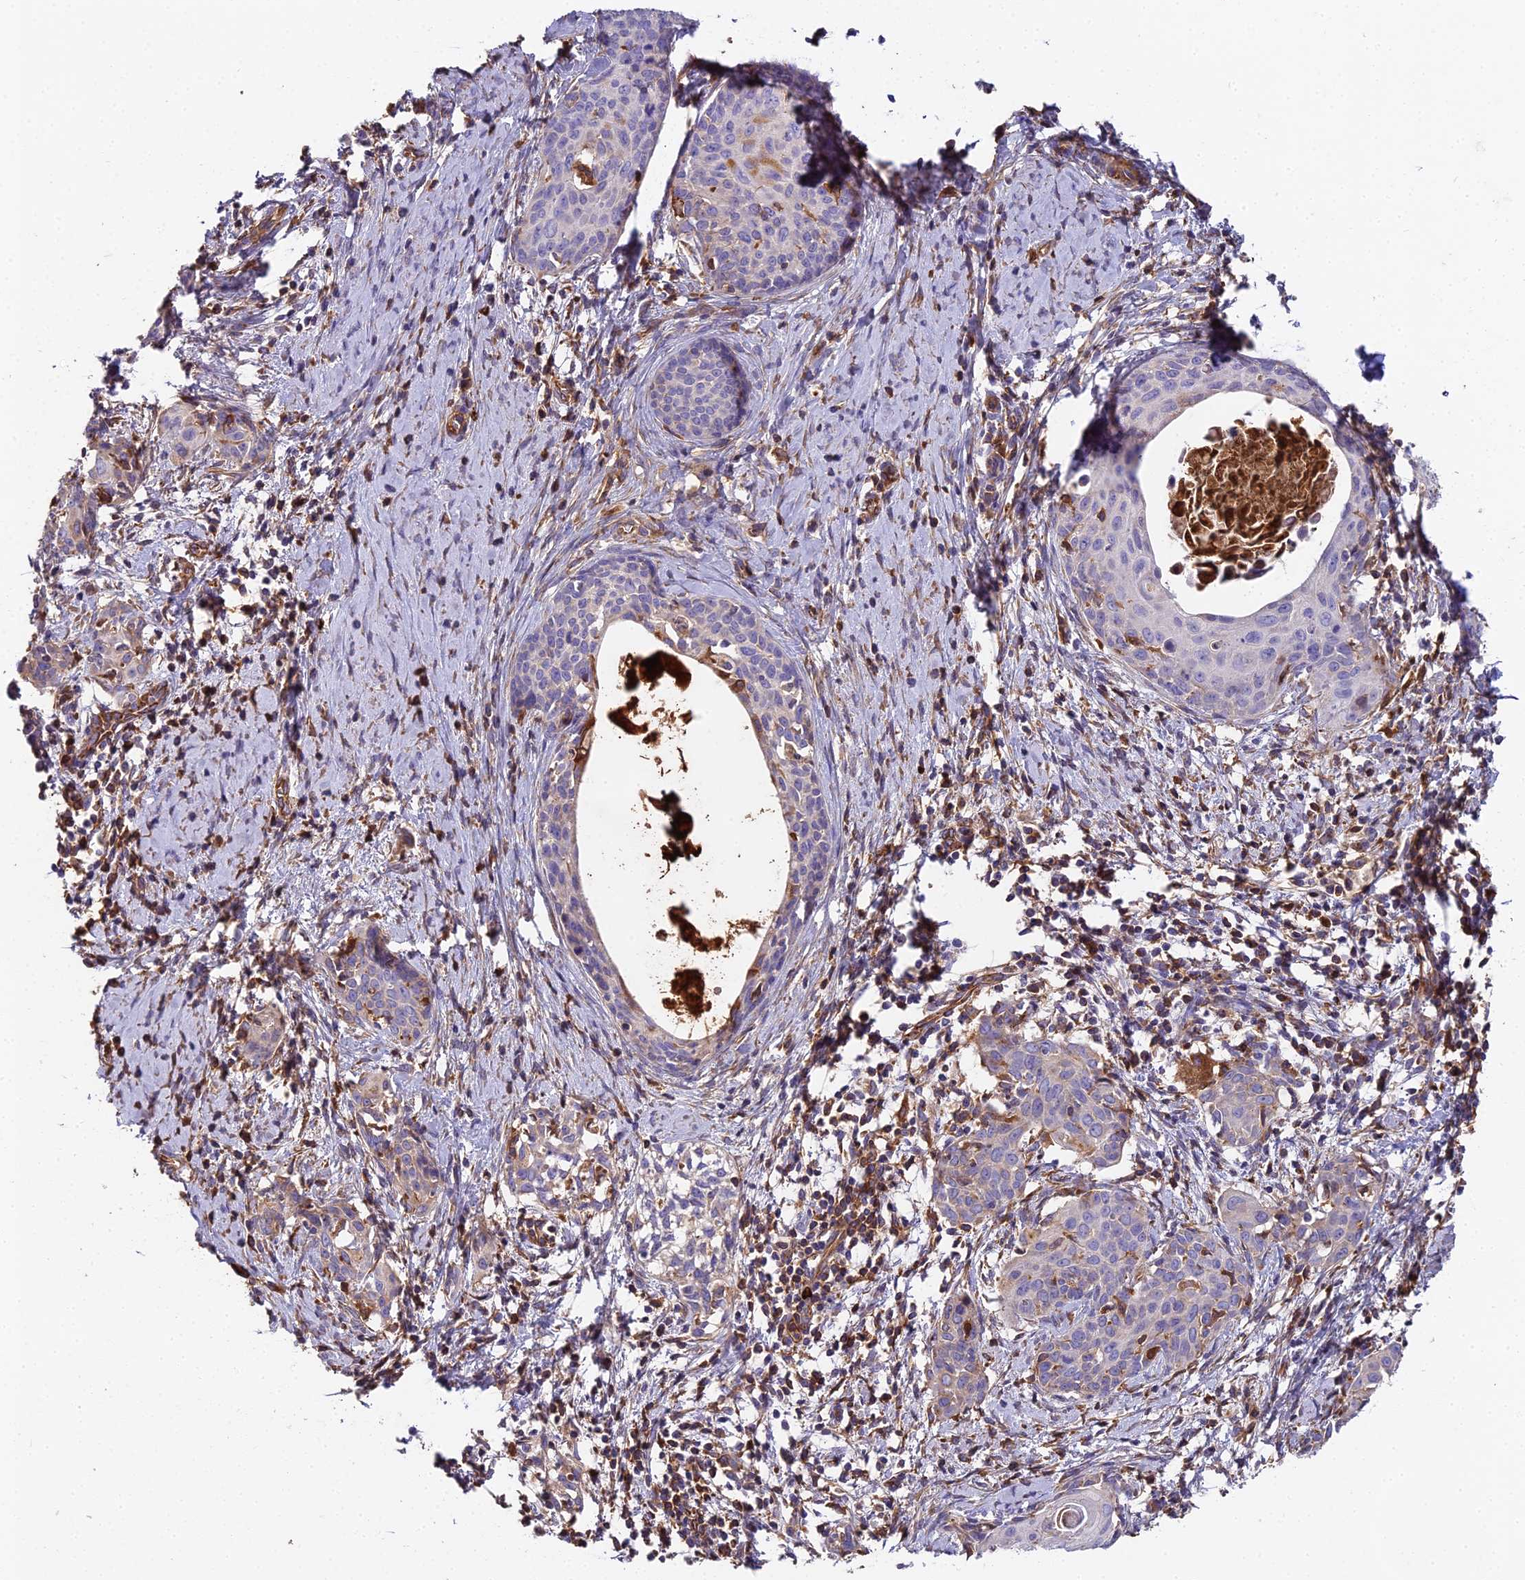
{"staining": {"intensity": "negative", "quantity": "none", "location": "none"}, "tissue": "cervical cancer", "cell_type": "Tumor cells", "image_type": "cancer", "snomed": [{"axis": "morphology", "description": "Squamous cell carcinoma, NOS"}, {"axis": "topography", "description": "Cervix"}], "caption": "The photomicrograph demonstrates no significant expression in tumor cells of cervical squamous cell carcinoma.", "gene": "BEX4", "patient": {"sex": "female", "age": 52}}